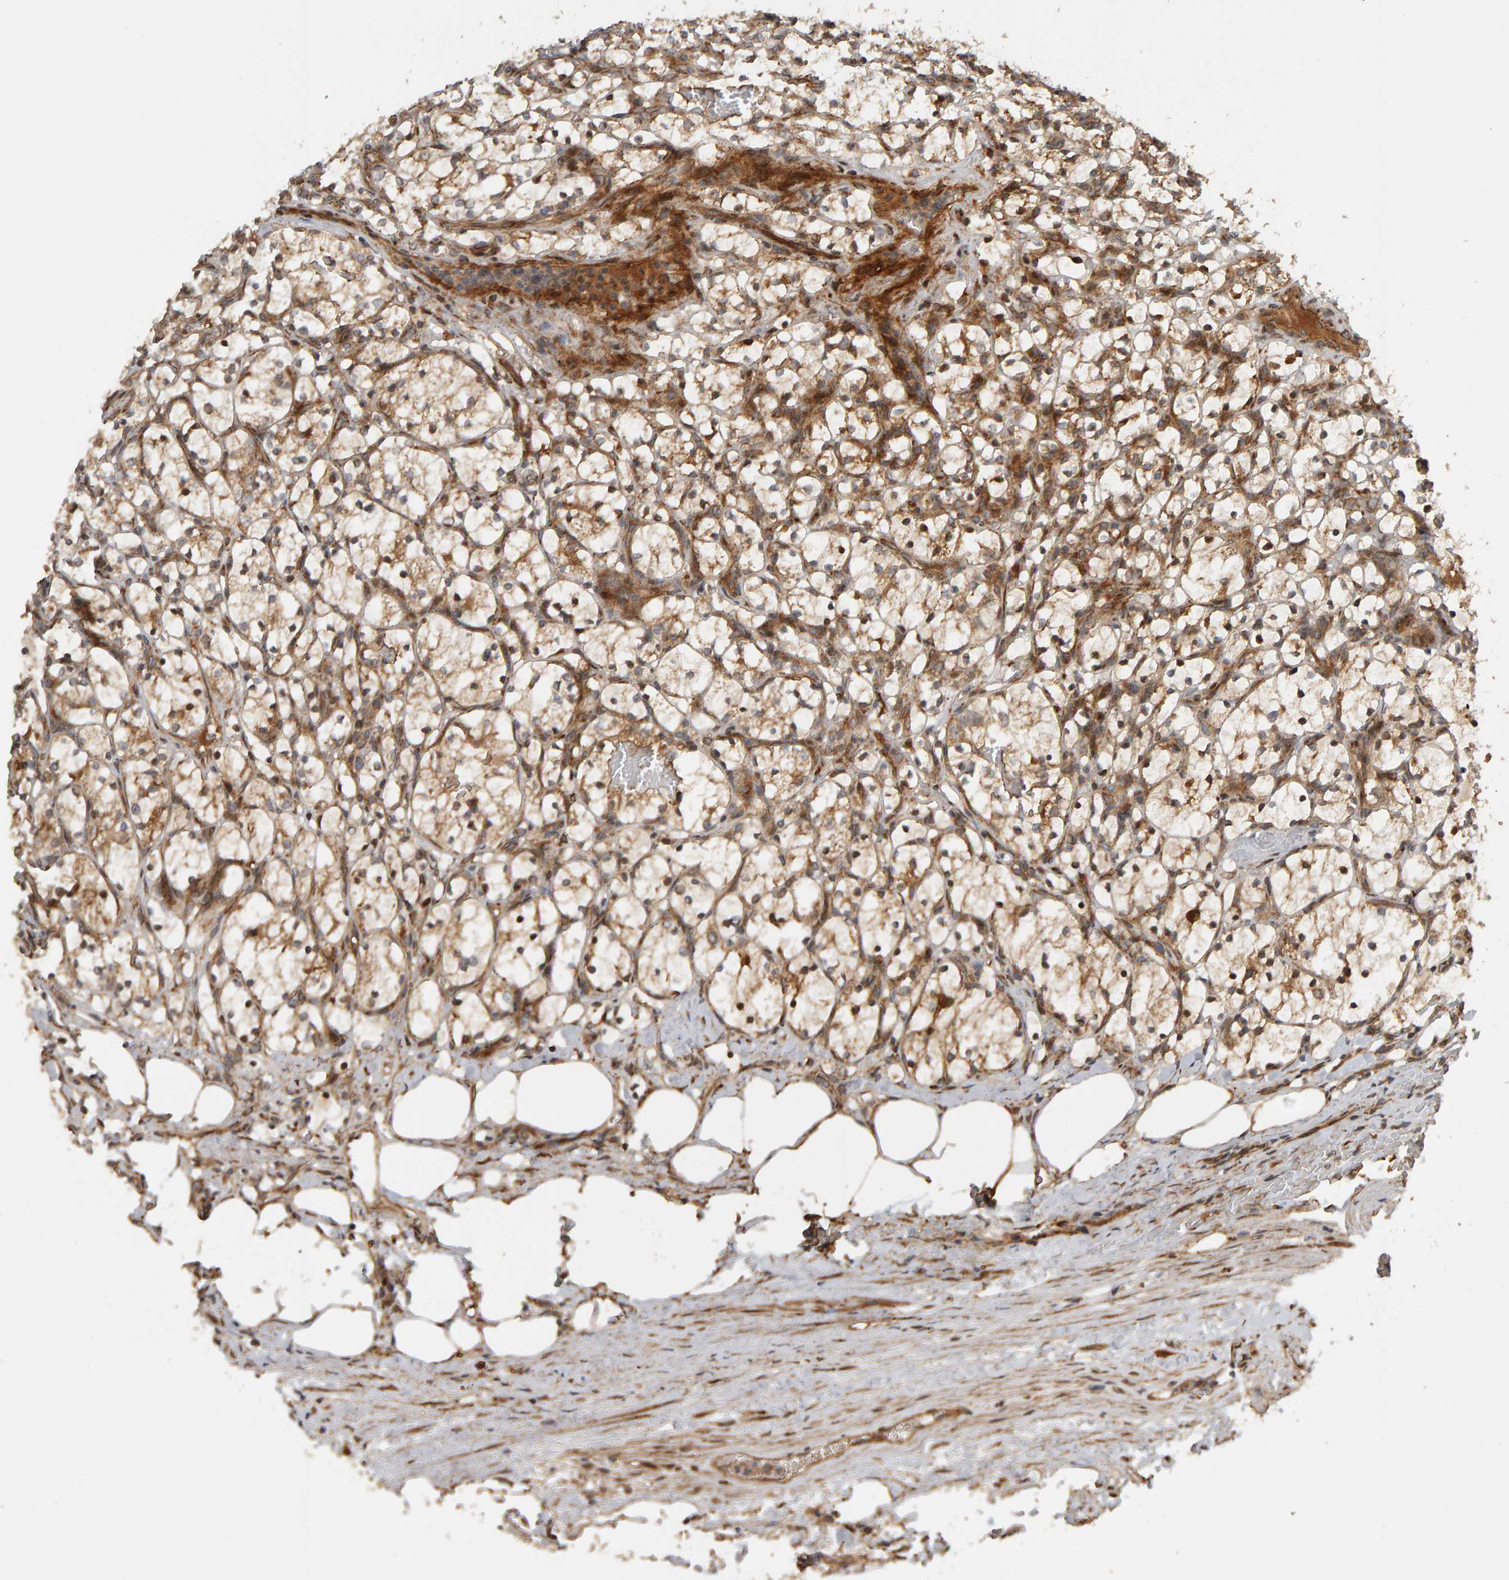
{"staining": {"intensity": "moderate", "quantity": ">75%", "location": "cytoplasmic/membranous"}, "tissue": "renal cancer", "cell_type": "Tumor cells", "image_type": "cancer", "snomed": [{"axis": "morphology", "description": "Adenocarcinoma, NOS"}, {"axis": "topography", "description": "Kidney"}], "caption": "A brown stain labels moderate cytoplasmic/membranous positivity of a protein in renal adenocarcinoma tumor cells.", "gene": "ZFAND1", "patient": {"sex": "female", "age": 69}}